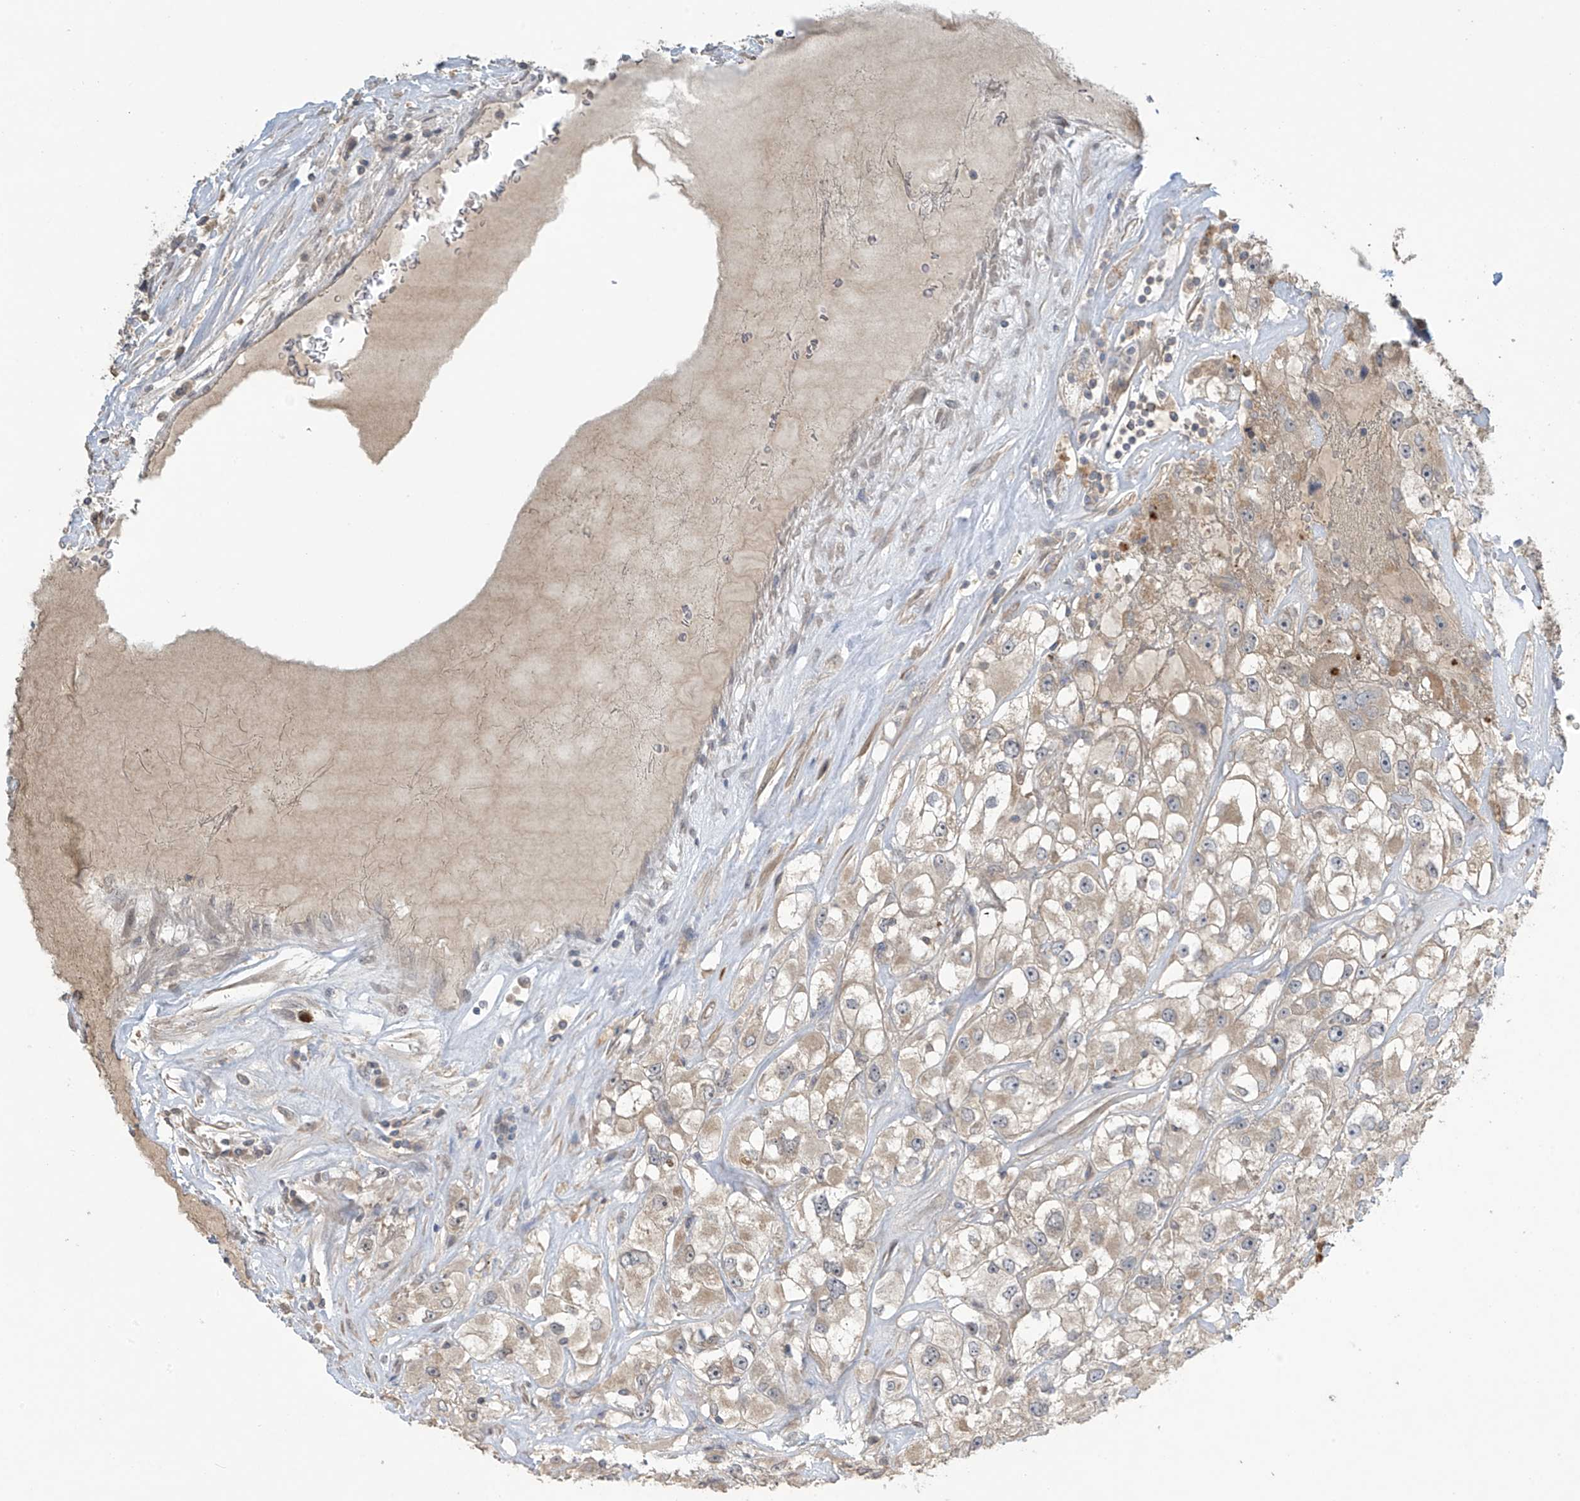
{"staining": {"intensity": "weak", "quantity": ">75%", "location": "cytoplasmic/membranous"}, "tissue": "renal cancer", "cell_type": "Tumor cells", "image_type": "cancer", "snomed": [{"axis": "morphology", "description": "Adenocarcinoma, NOS"}, {"axis": "topography", "description": "Kidney"}], "caption": "Renal cancer (adenocarcinoma) stained with IHC demonstrates weak cytoplasmic/membranous expression in about >75% of tumor cells.", "gene": "SLFN14", "patient": {"sex": "female", "age": 52}}